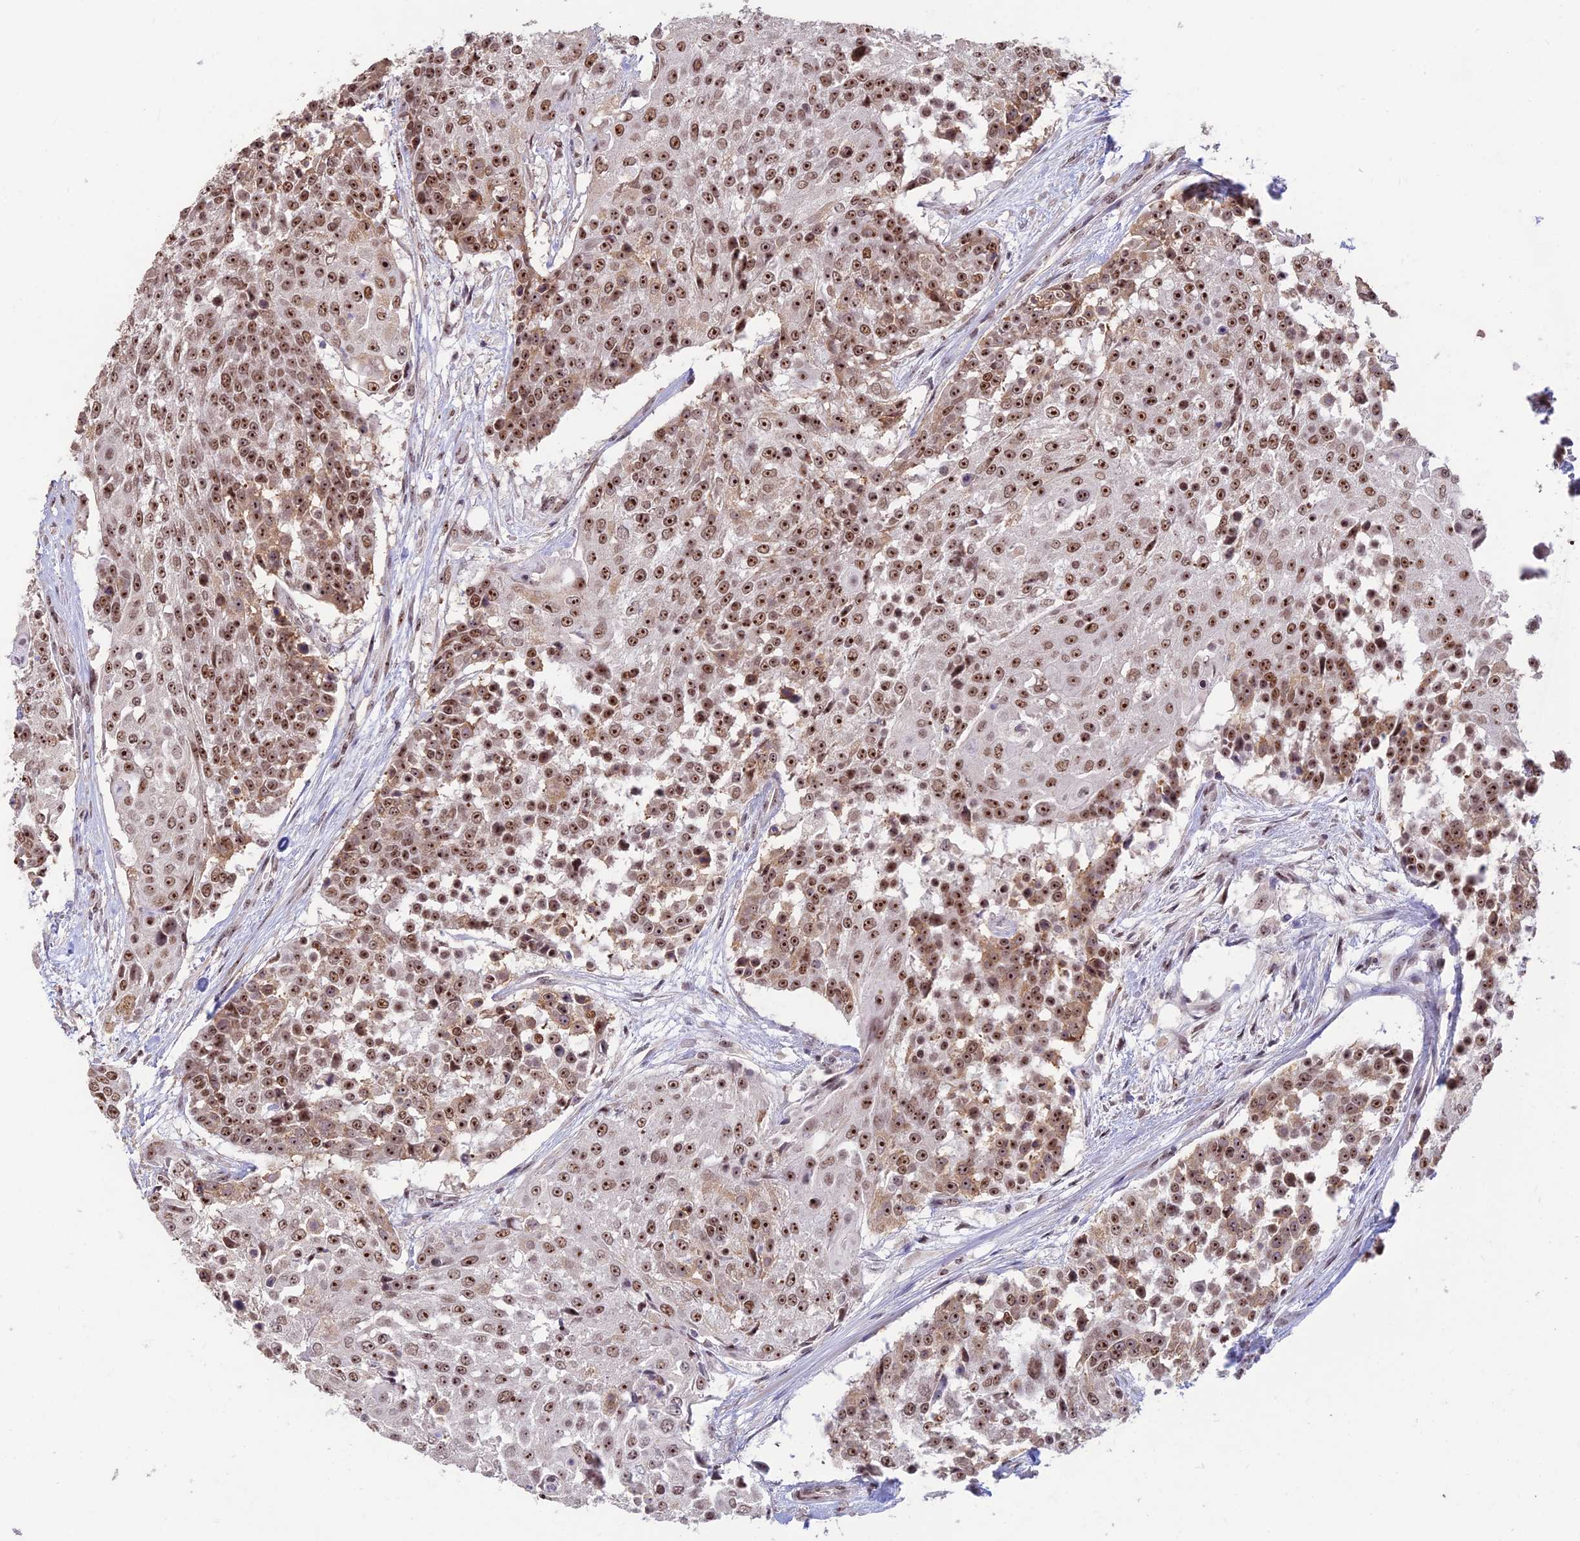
{"staining": {"intensity": "strong", "quantity": ">75%", "location": "cytoplasmic/membranous,nuclear"}, "tissue": "urothelial cancer", "cell_type": "Tumor cells", "image_type": "cancer", "snomed": [{"axis": "morphology", "description": "Urothelial carcinoma, High grade"}, {"axis": "topography", "description": "Urinary bladder"}], "caption": "DAB (3,3'-diaminobenzidine) immunohistochemical staining of urothelial cancer displays strong cytoplasmic/membranous and nuclear protein expression in approximately >75% of tumor cells.", "gene": "POLR1G", "patient": {"sex": "female", "age": 63}}